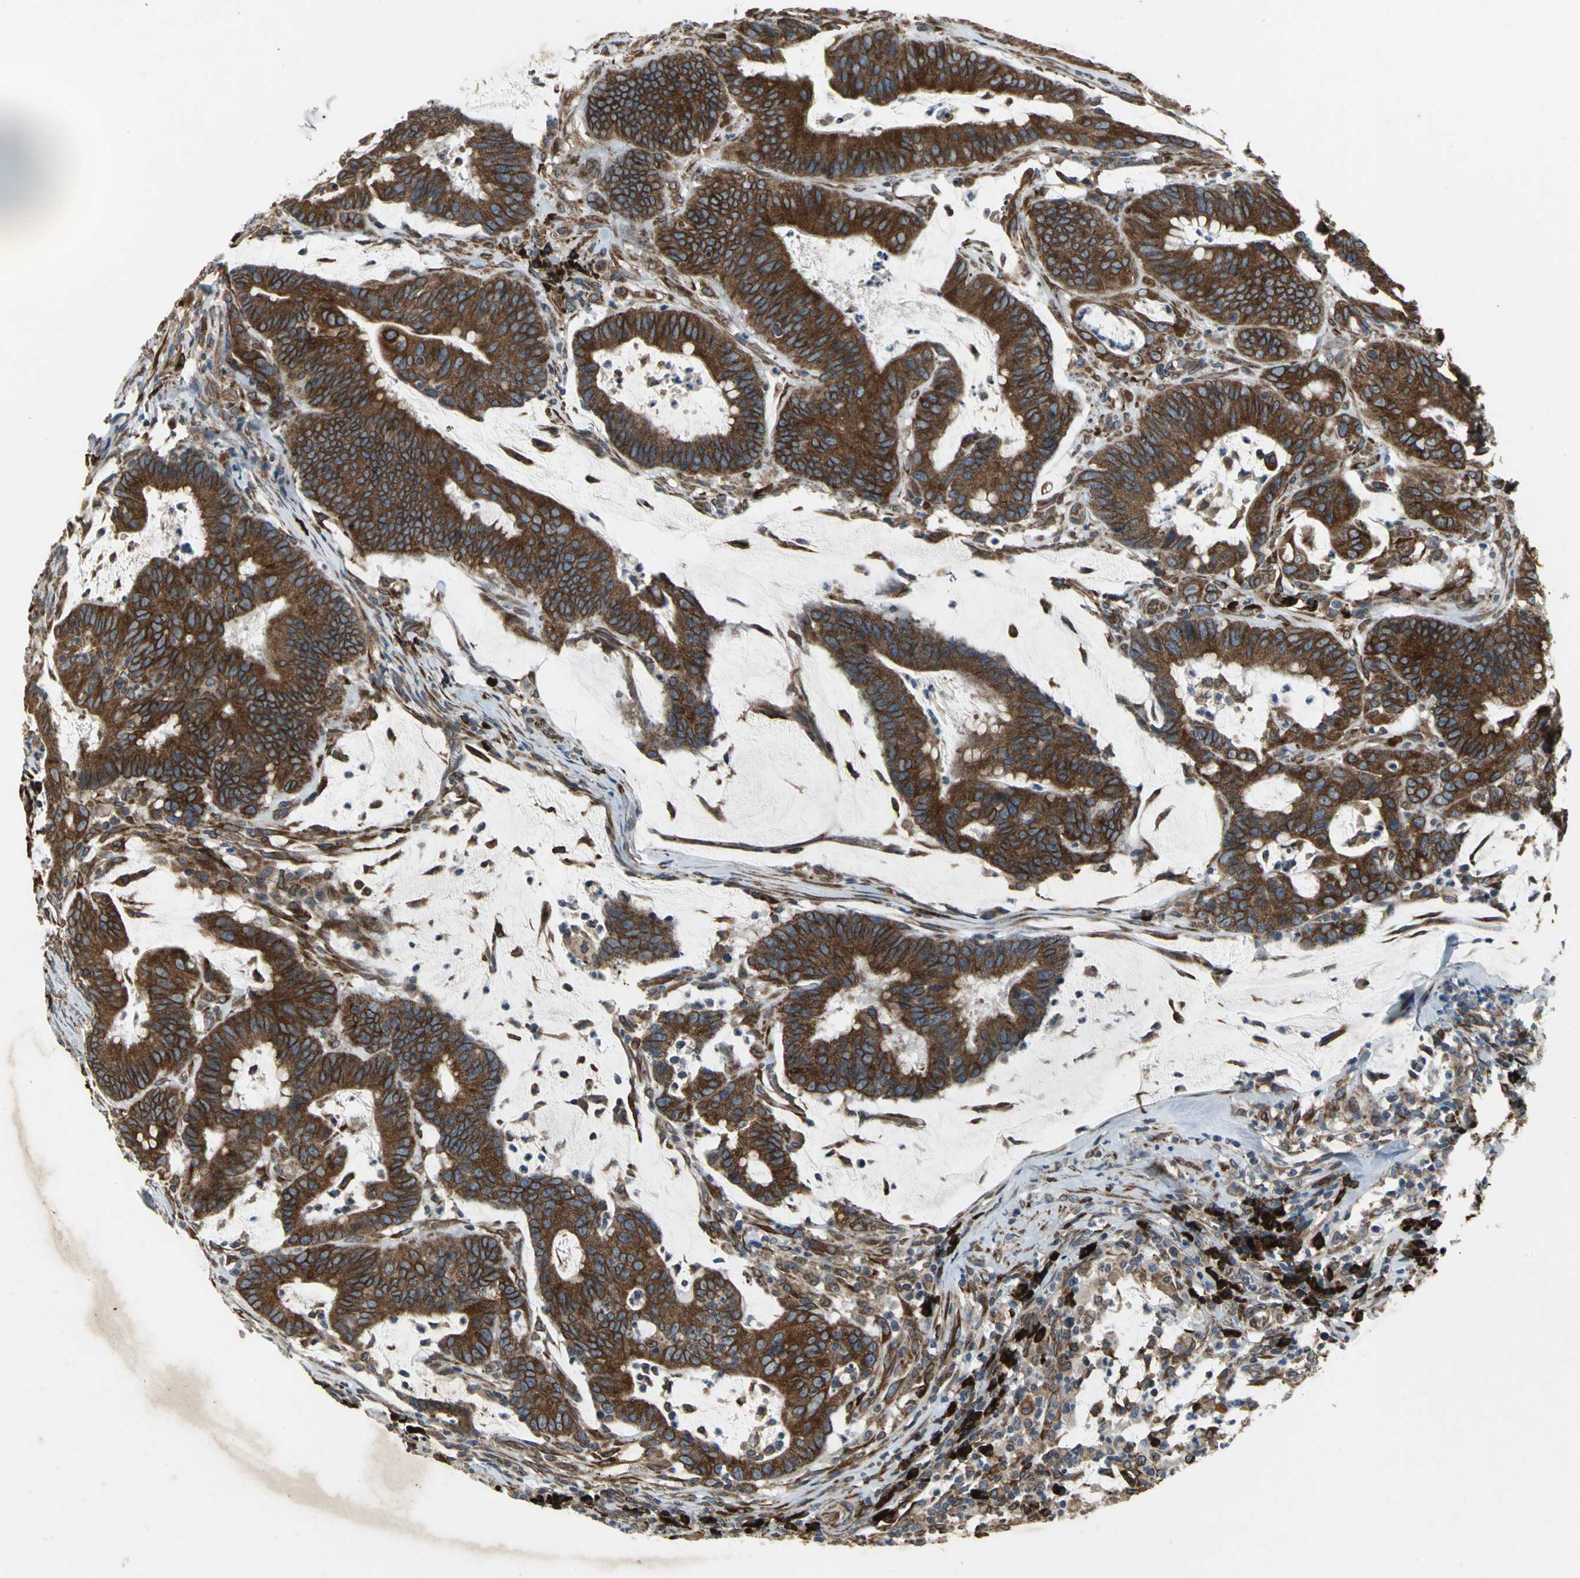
{"staining": {"intensity": "strong", "quantity": ">75%", "location": "cytoplasmic/membranous"}, "tissue": "colorectal cancer", "cell_type": "Tumor cells", "image_type": "cancer", "snomed": [{"axis": "morphology", "description": "Adenocarcinoma, NOS"}, {"axis": "topography", "description": "Colon"}], "caption": "Immunohistochemistry photomicrograph of neoplastic tissue: human colorectal cancer (adenocarcinoma) stained using IHC shows high levels of strong protein expression localized specifically in the cytoplasmic/membranous of tumor cells, appearing as a cytoplasmic/membranous brown color.", "gene": "SYVN1", "patient": {"sex": "male", "age": 45}}